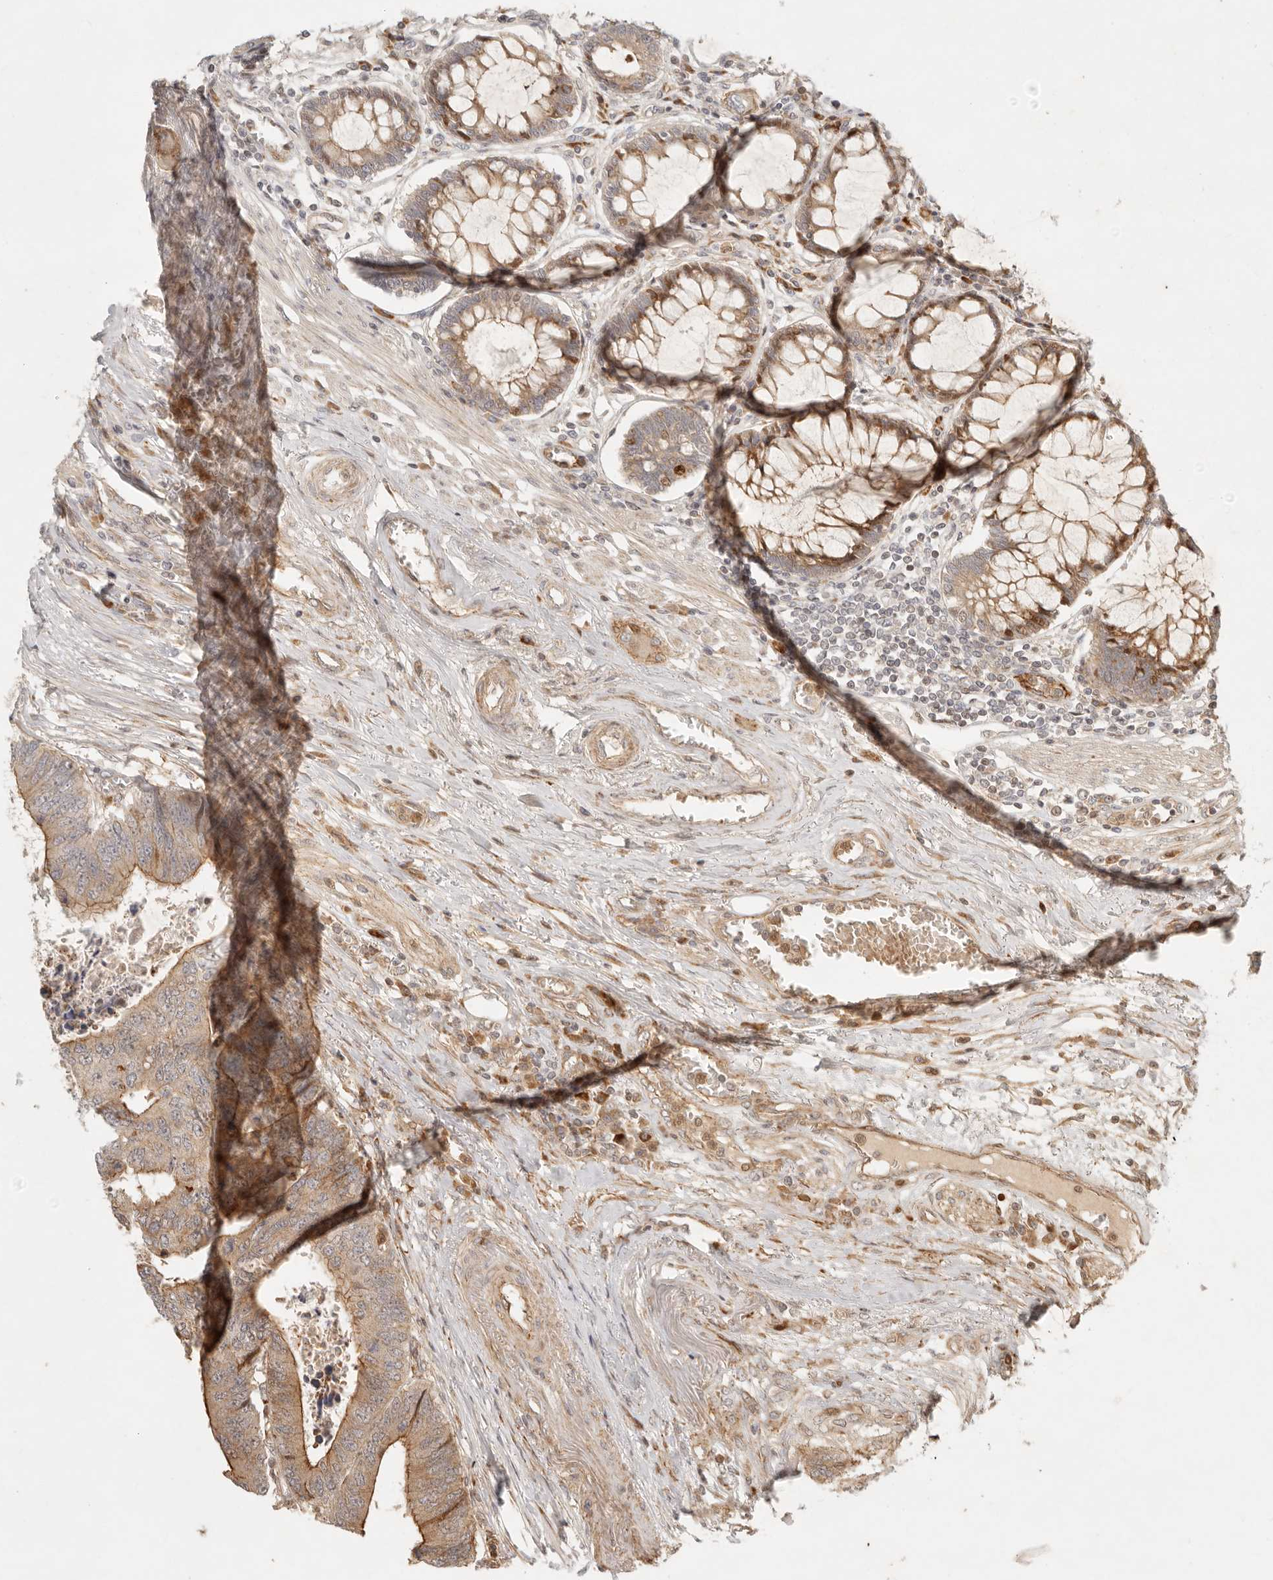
{"staining": {"intensity": "moderate", "quantity": ">75%", "location": "cytoplasmic/membranous"}, "tissue": "colorectal cancer", "cell_type": "Tumor cells", "image_type": "cancer", "snomed": [{"axis": "morphology", "description": "Adenocarcinoma, NOS"}, {"axis": "topography", "description": "Rectum"}], "caption": "Protein staining reveals moderate cytoplasmic/membranous staining in approximately >75% of tumor cells in adenocarcinoma (colorectal). (brown staining indicates protein expression, while blue staining denotes nuclei).", "gene": "KLHL38", "patient": {"sex": "male", "age": 84}}